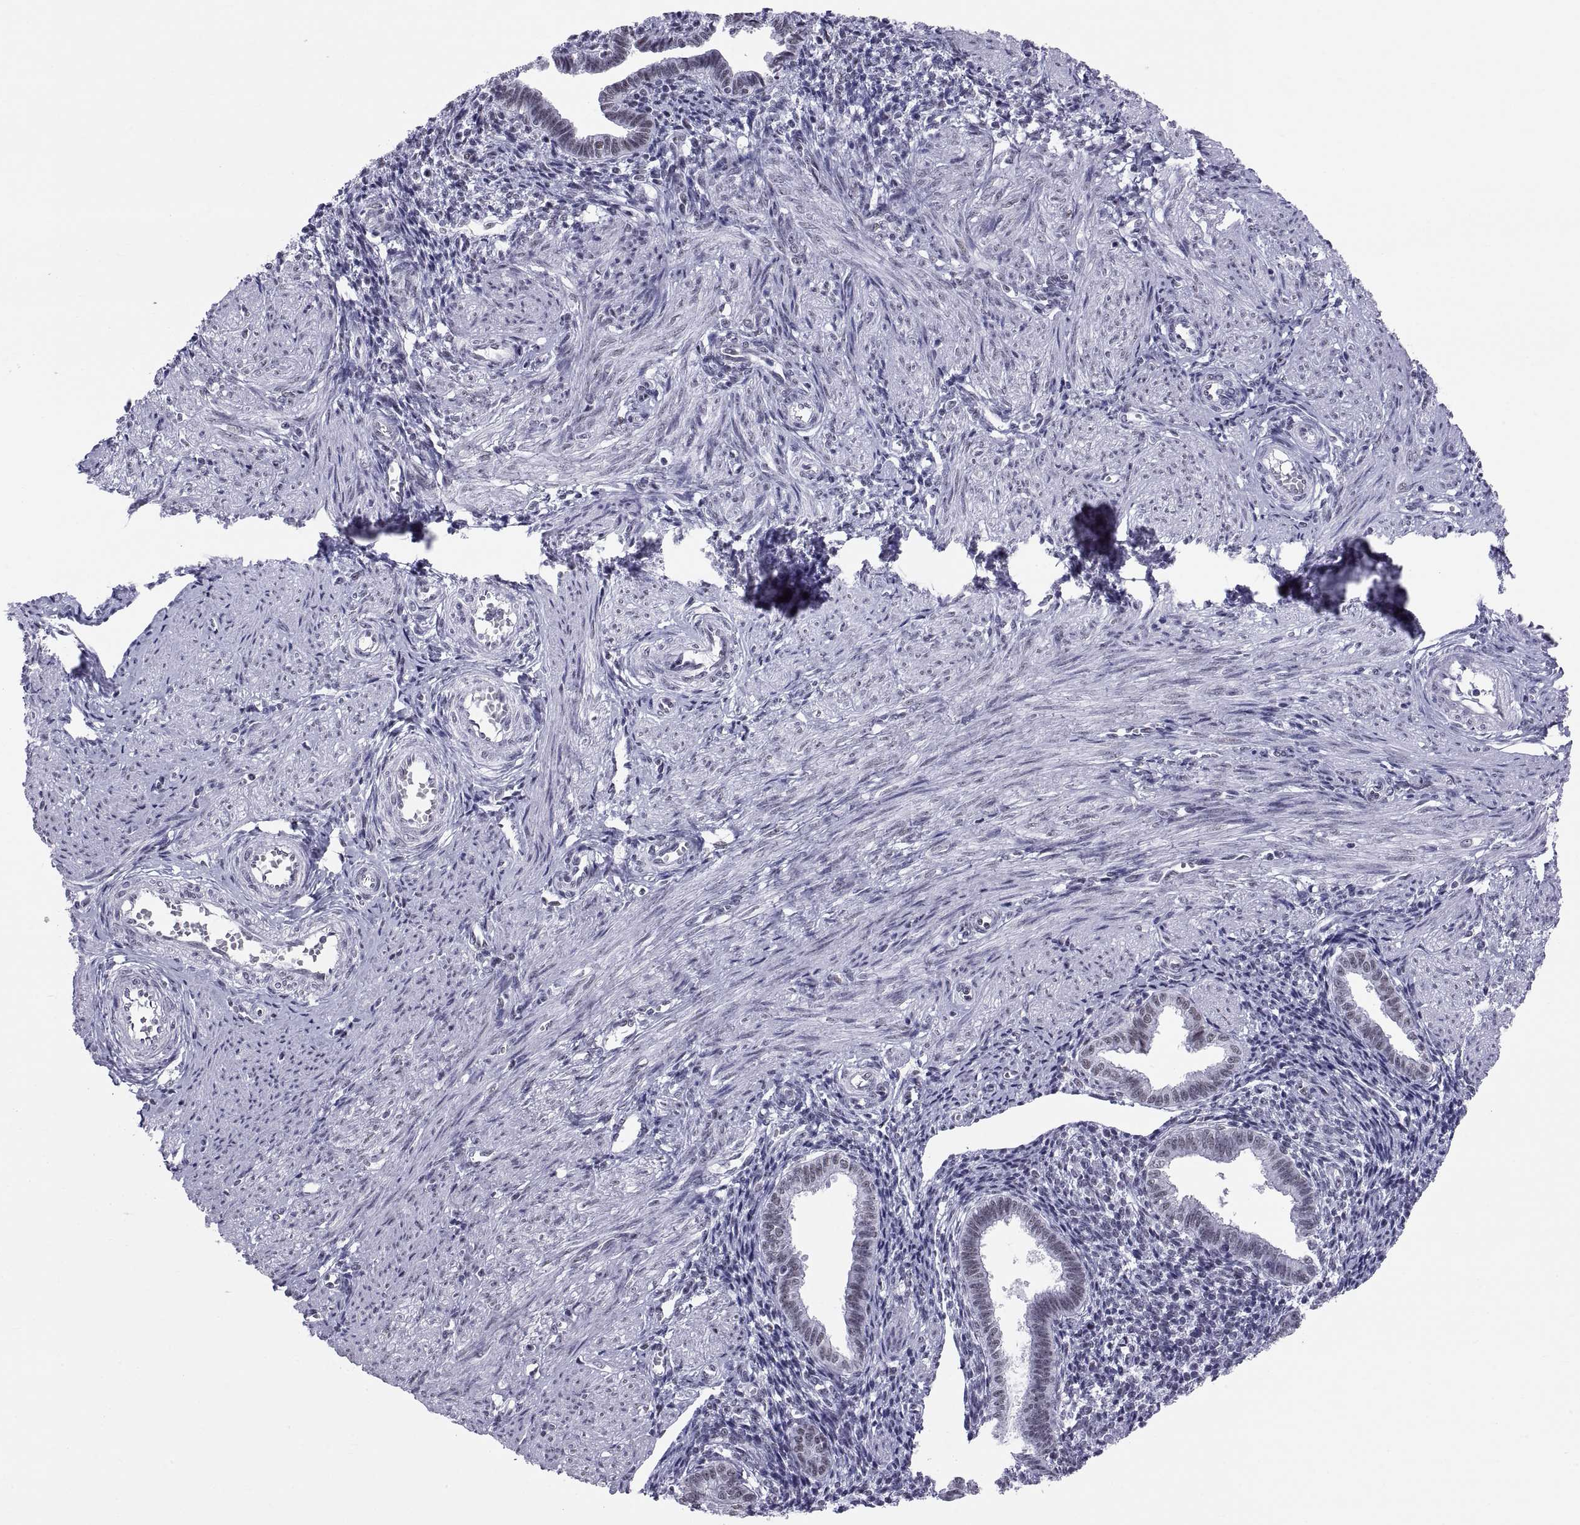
{"staining": {"intensity": "negative", "quantity": "none", "location": "none"}, "tissue": "endometrium", "cell_type": "Cells in endometrial stroma", "image_type": "normal", "snomed": [{"axis": "morphology", "description": "Normal tissue, NOS"}, {"axis": "topography", "description": "Endometrium"}], "caption": "Cells in endometrial stroma are negative for brown protein staining in benign endometrium.", "gene": "NEUROD6", "patient": {"sex": "female", "age": 37}}